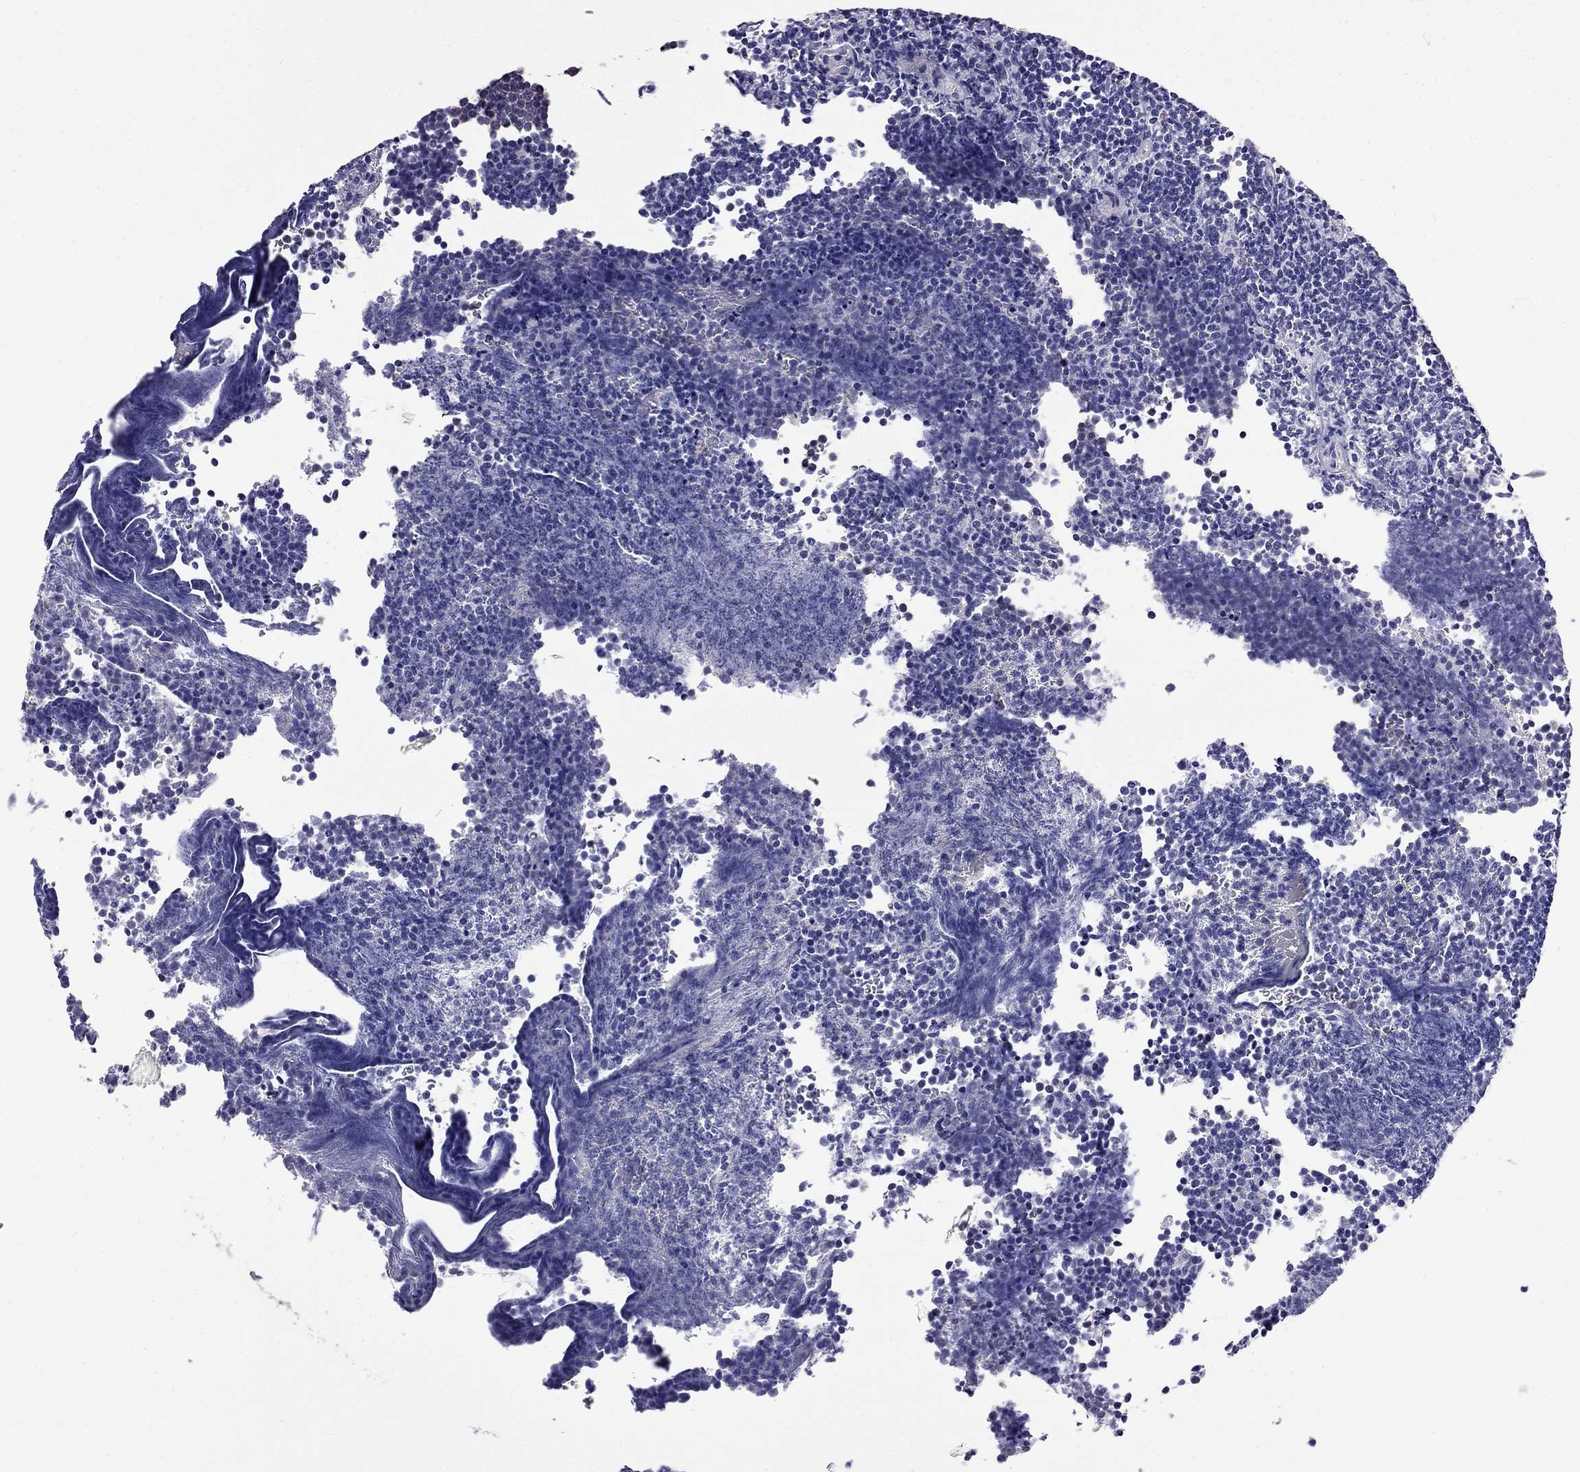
{"staining": {"intensity": "negative", "quantity": "none", "location": "none"}, "tissue": "lymphoma", "cell_type": "Tumor cells", "image_type": "cancer", "snomed": [{"axis": "morphology", "description": "Malignant lymphoma, non-Hodgkin's type, Low grade"}, {"axis": "topography", "description": "Brain"}], "caption": "A histopathology image of low-grade malignant lymphoma, non-Hodgkin's type stained for a protein exhibits no brown staining in tumor cells. (DAB (3,3'-diaminobenzidine) immunohistochemistry visualized using brightfield microscopy, high magnification).", "gene": "AQP9", "patient": {"sex": "female", "age": 66}}